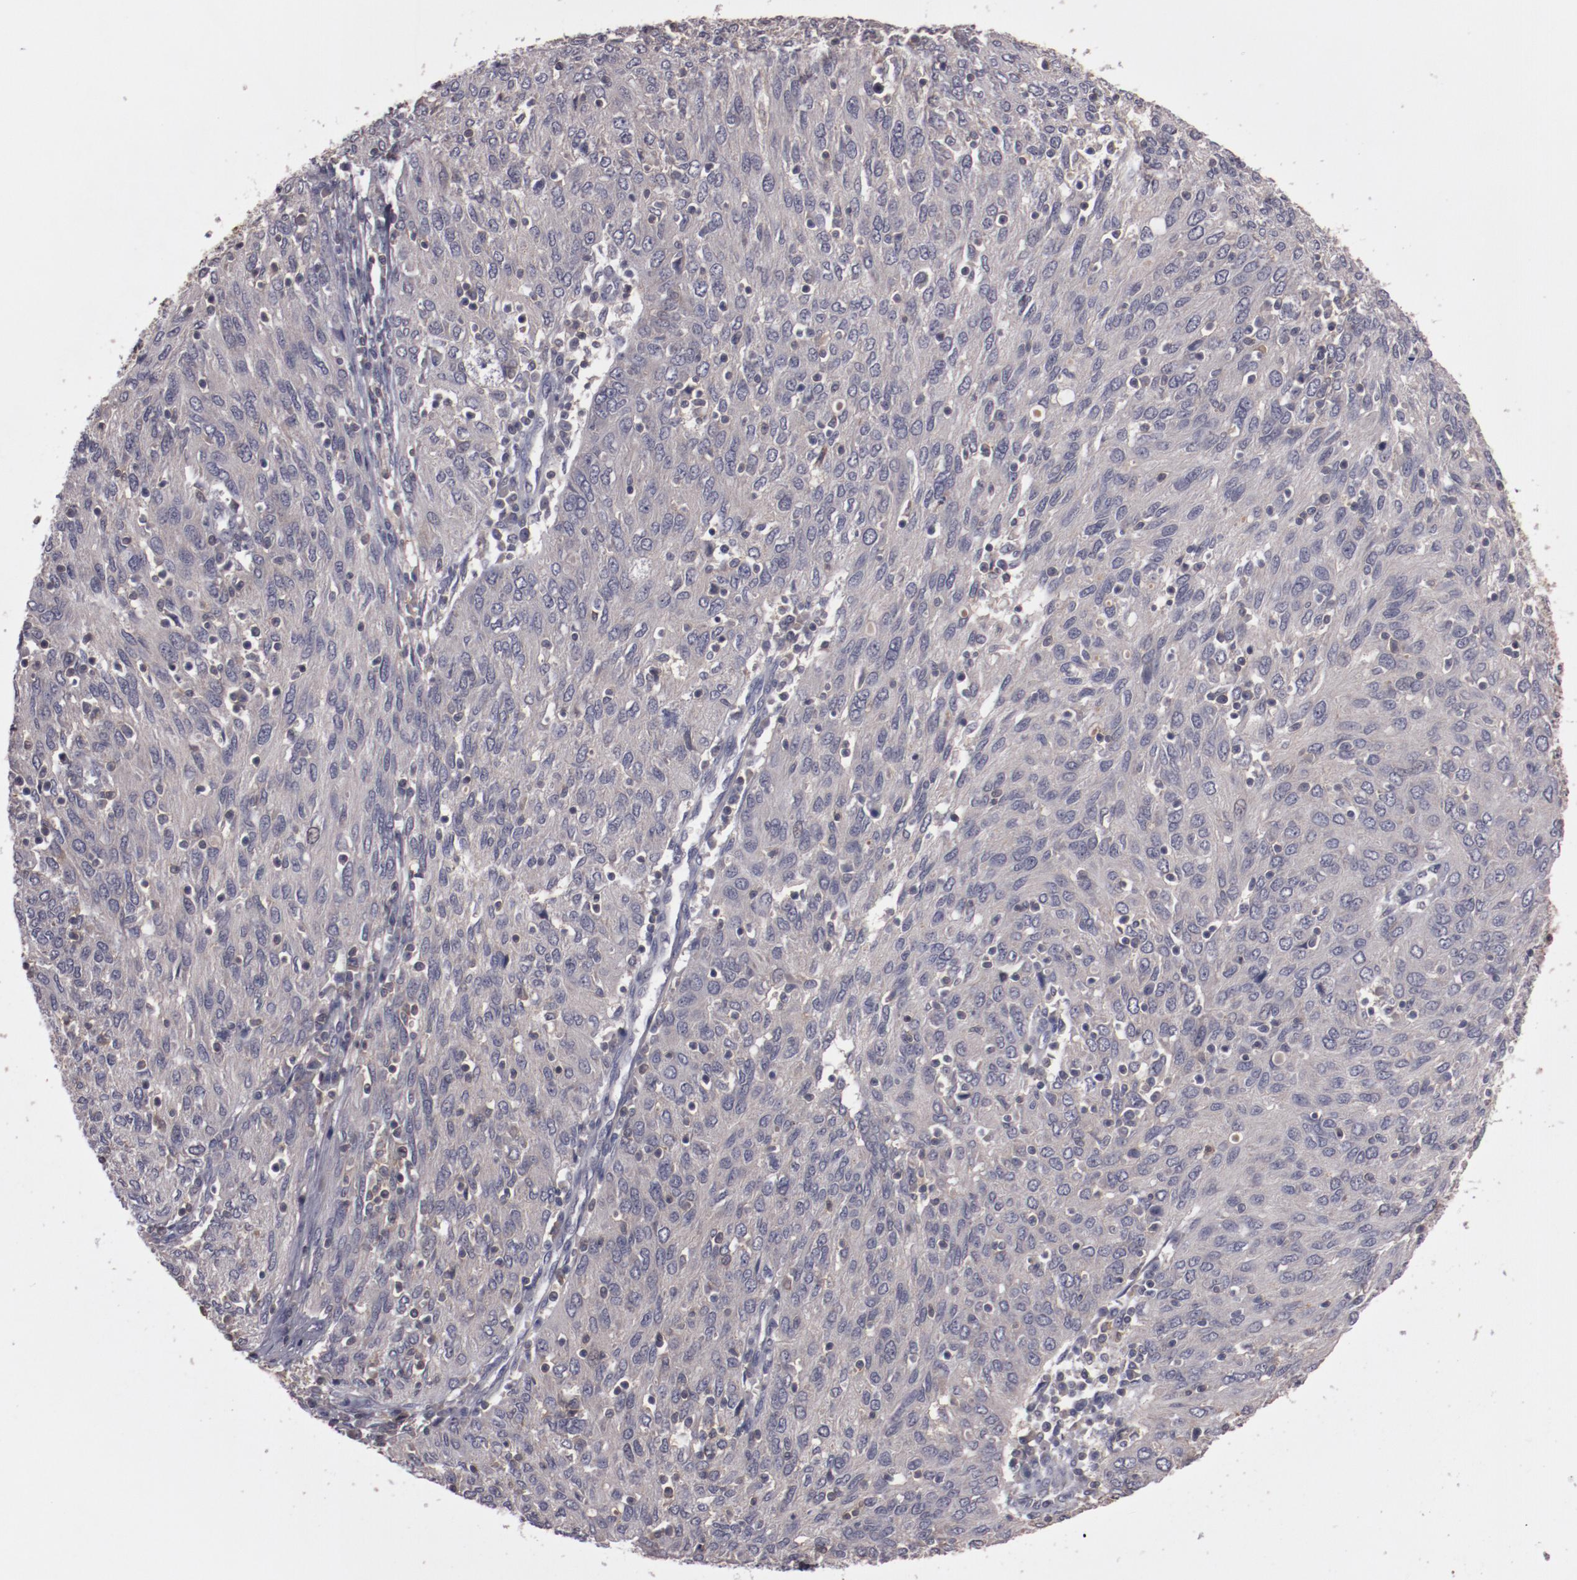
{"staining": {"intensity": "negative", "quantity": "none", "location": "none"}, "tissue": "ovarian cancer", "cell_type": "Tumor cells", "image_type": "cancer", "snomed": [{"axis": "morphology", "description": "Carcinoma, endometroid"}, {"axis": "topography", "description": "Ovary"}], "caption": "DAB (3,3'-diaminobenzidine) immunohistochemical staining of ovarian endometroid carcinoma exhibits no significant expression in tumor cells. The staining is performed using DAB brown chromogen with nuclei counter-stained in using hematoxylin.", "gene": "MBL2", "patient": {"sex": "female", "age": 50}}